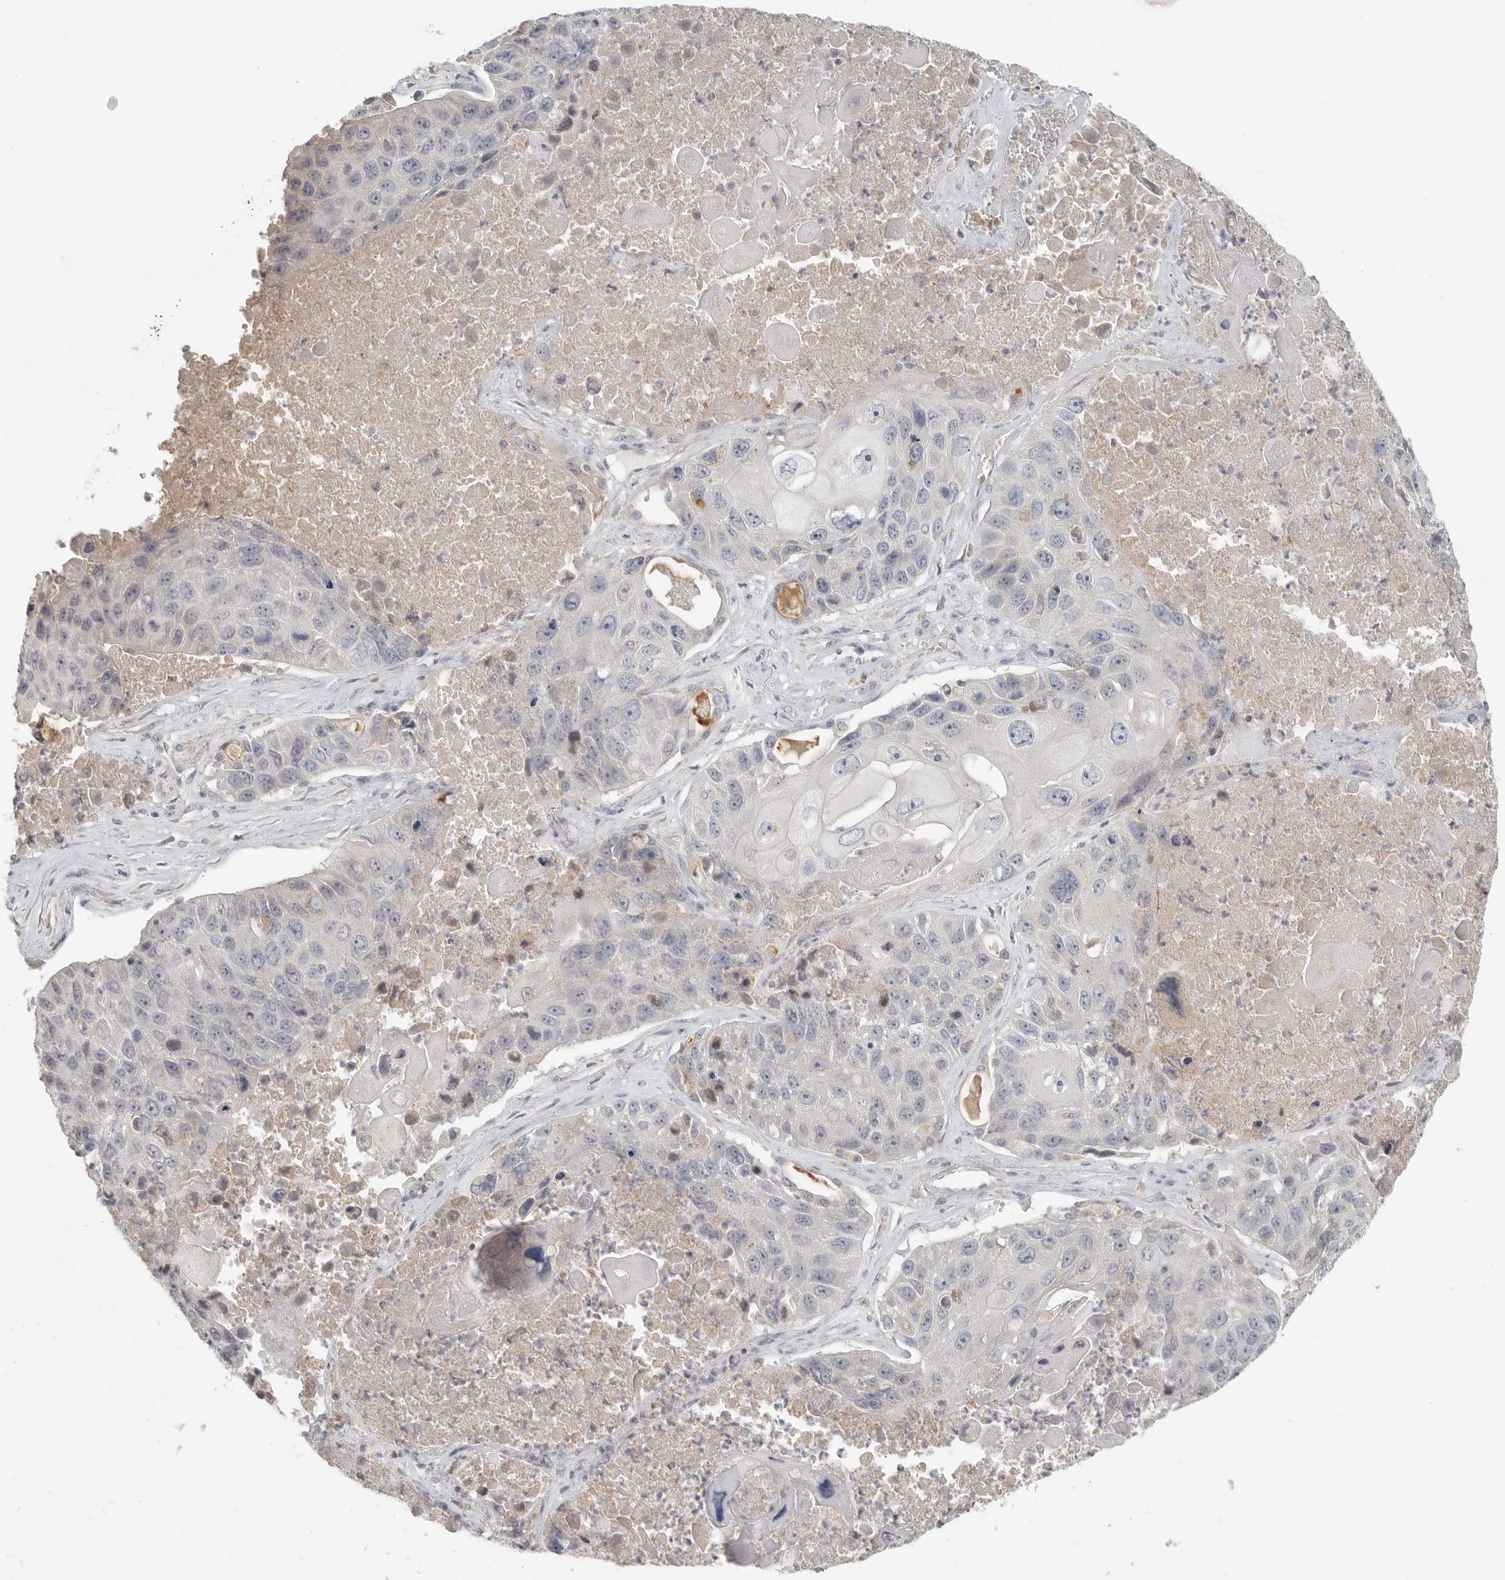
{"staining": {"intensity": "negative", "quantity": "none", "location": "none"}, "tissue": "lung cancer", "cell_type": "Tumor cells", "image_type": "cancer", "snomed": [{"axis": "morphology", "description": "Squamous cell carcinoma, NOS"}, {"axis": "topography", "description": "Lung"}], "caption": "Immunohistochemical staining of squamous cell carcinoma (lung) demonstrates no significant positivity in tumor cells.", "gene": "SLC25A36", "patient": {"sex": "male", "age": 61}}